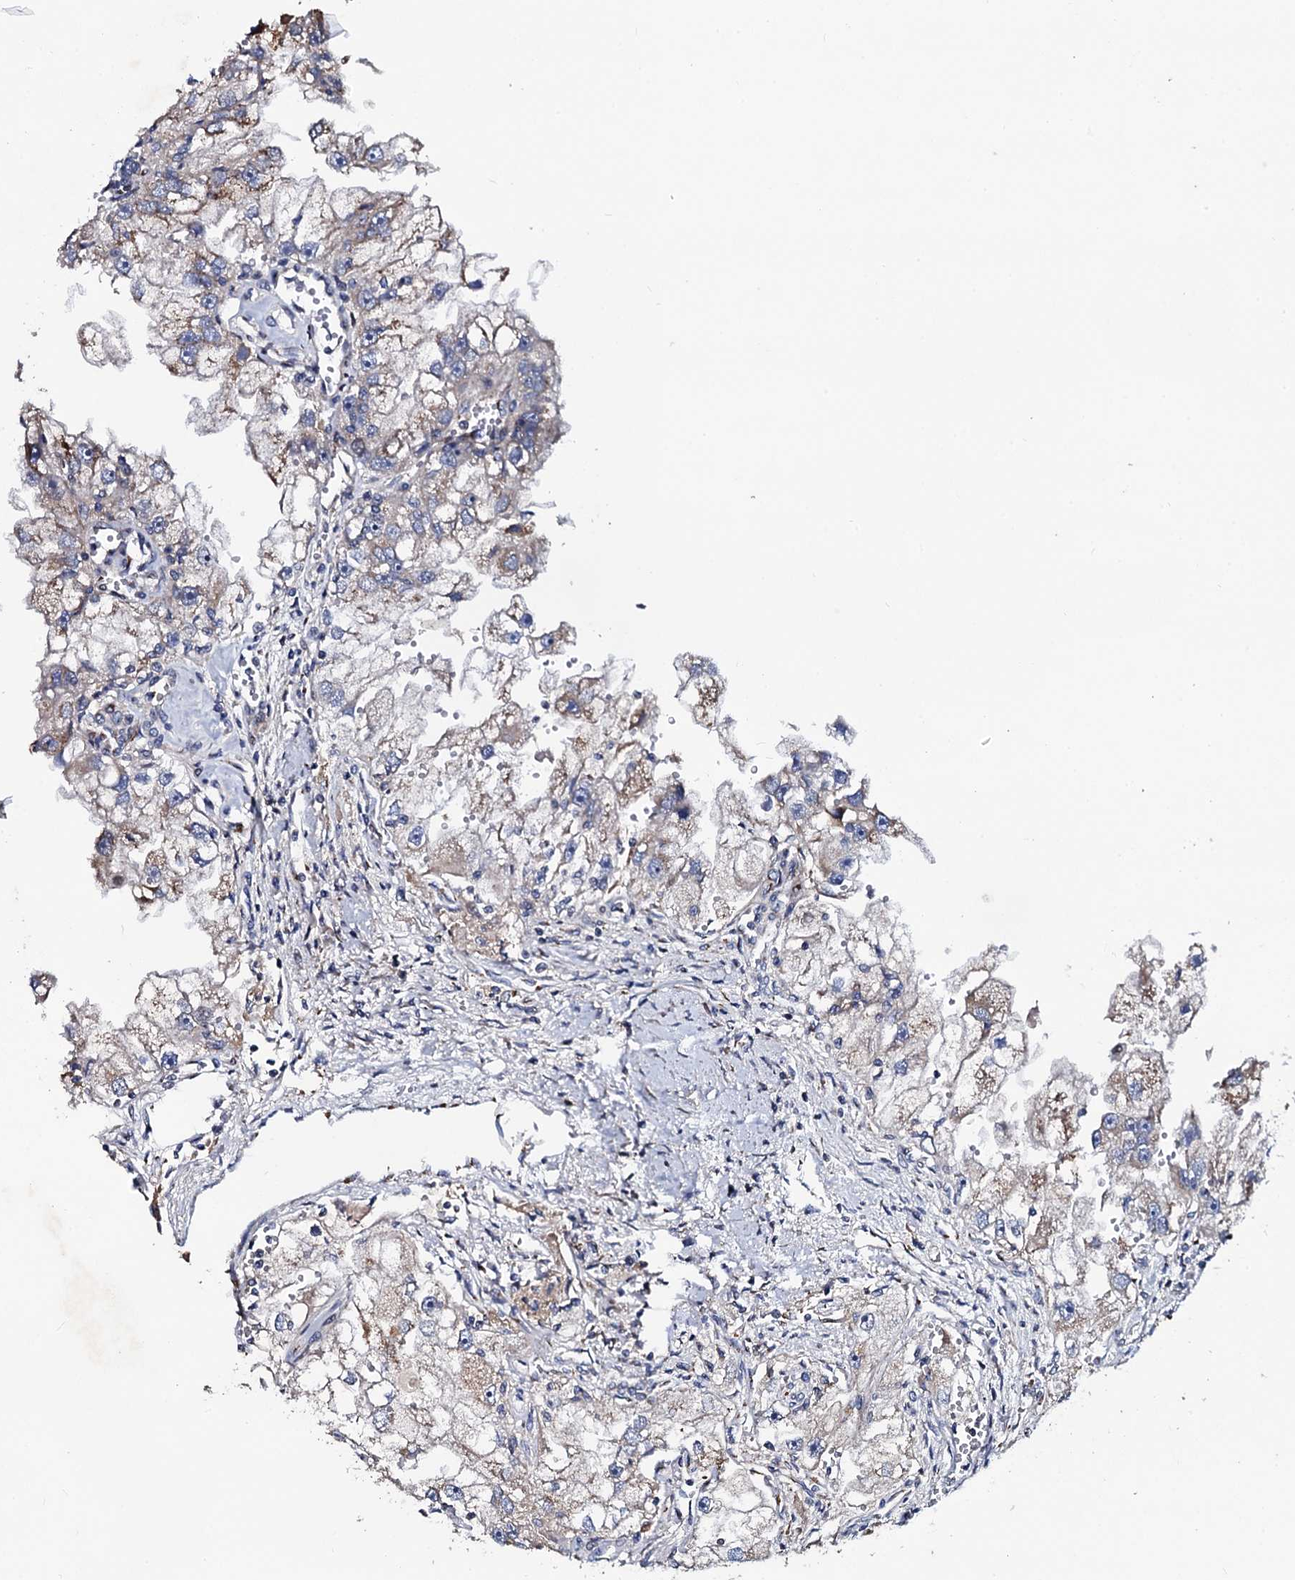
{"staining": {"intensity": "moderate", "quantity": "<25%", "location": "cytoplasmic/membranous"}, "tissue": "renal cancer", "cell_type": "Tumor cells", "image_type": "cancer", "snomed": [{"axis": "morphology", "description": "Adenocarcinoma, NOS"}, {"axis": "topography", "description": "Kidney"}], "caption": "The image exhibits staining of renal cancer, revealing moderate cytoplasmic/membranous protein expression (brown color) within tumor cells.", "gene": "PLET1", "patient": {"sex": "male", "age": 63}}